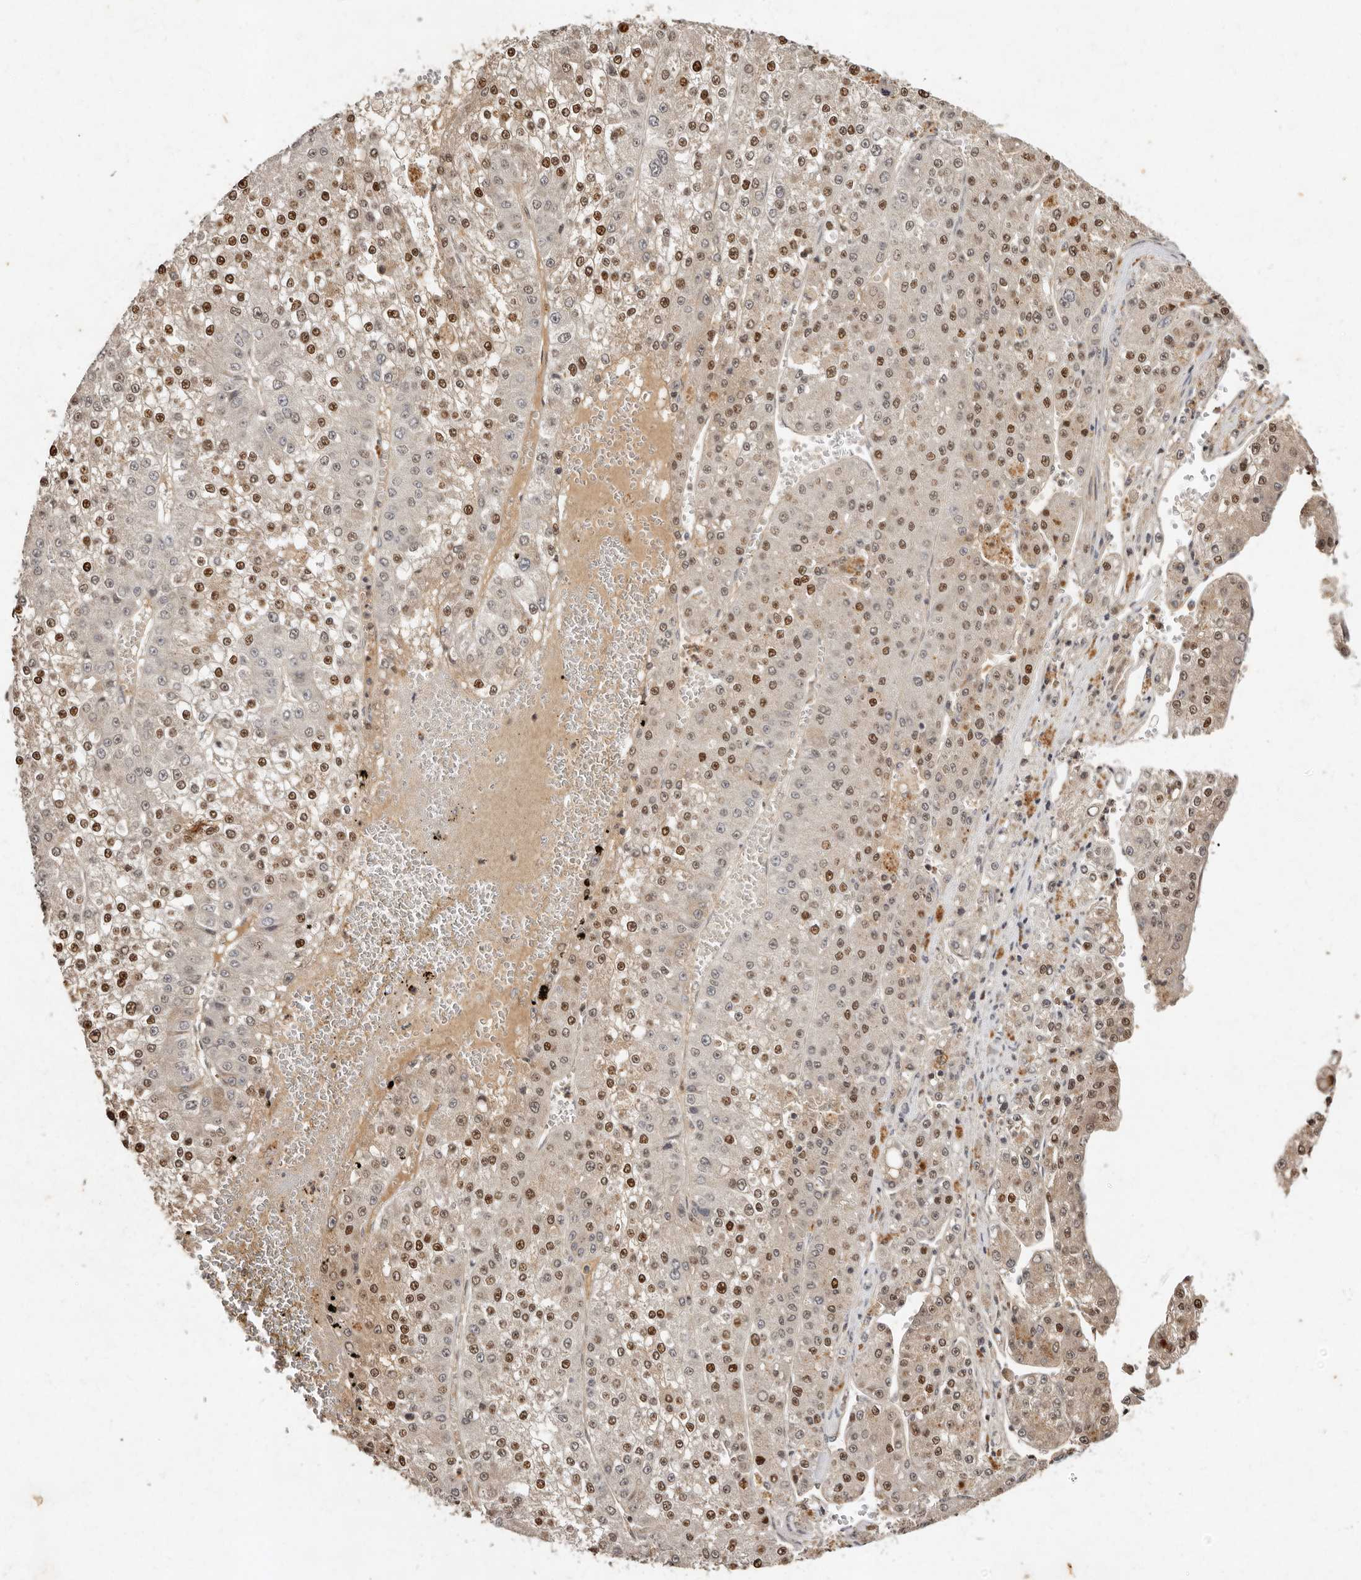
{"staining": {"intensity": "moderate", "quantity": ">75%", "location": "nuclear"}, "tissue": "liver cancer", "cell_type": "Tumor cells", "image_type": "cancer", "snomed": [{"axis": "morphology", "description": "Carcinoma, Hepatocellular, NOS"}, {"axis": "topography", "description": "Liver"}], "caption": "Liver cancer (hepatocellular carcinoma) was stained to show a protein in brown. There is medium levels of moderate nuclear expression in approximately >75% of tumor cells. The staining is performed using DAB brown chromogen to label protein expression. The nuclei are counter-stained blue using hematoxylin.", "gene": "LCORL", "patient": {"sex": "female", "age": 73}}